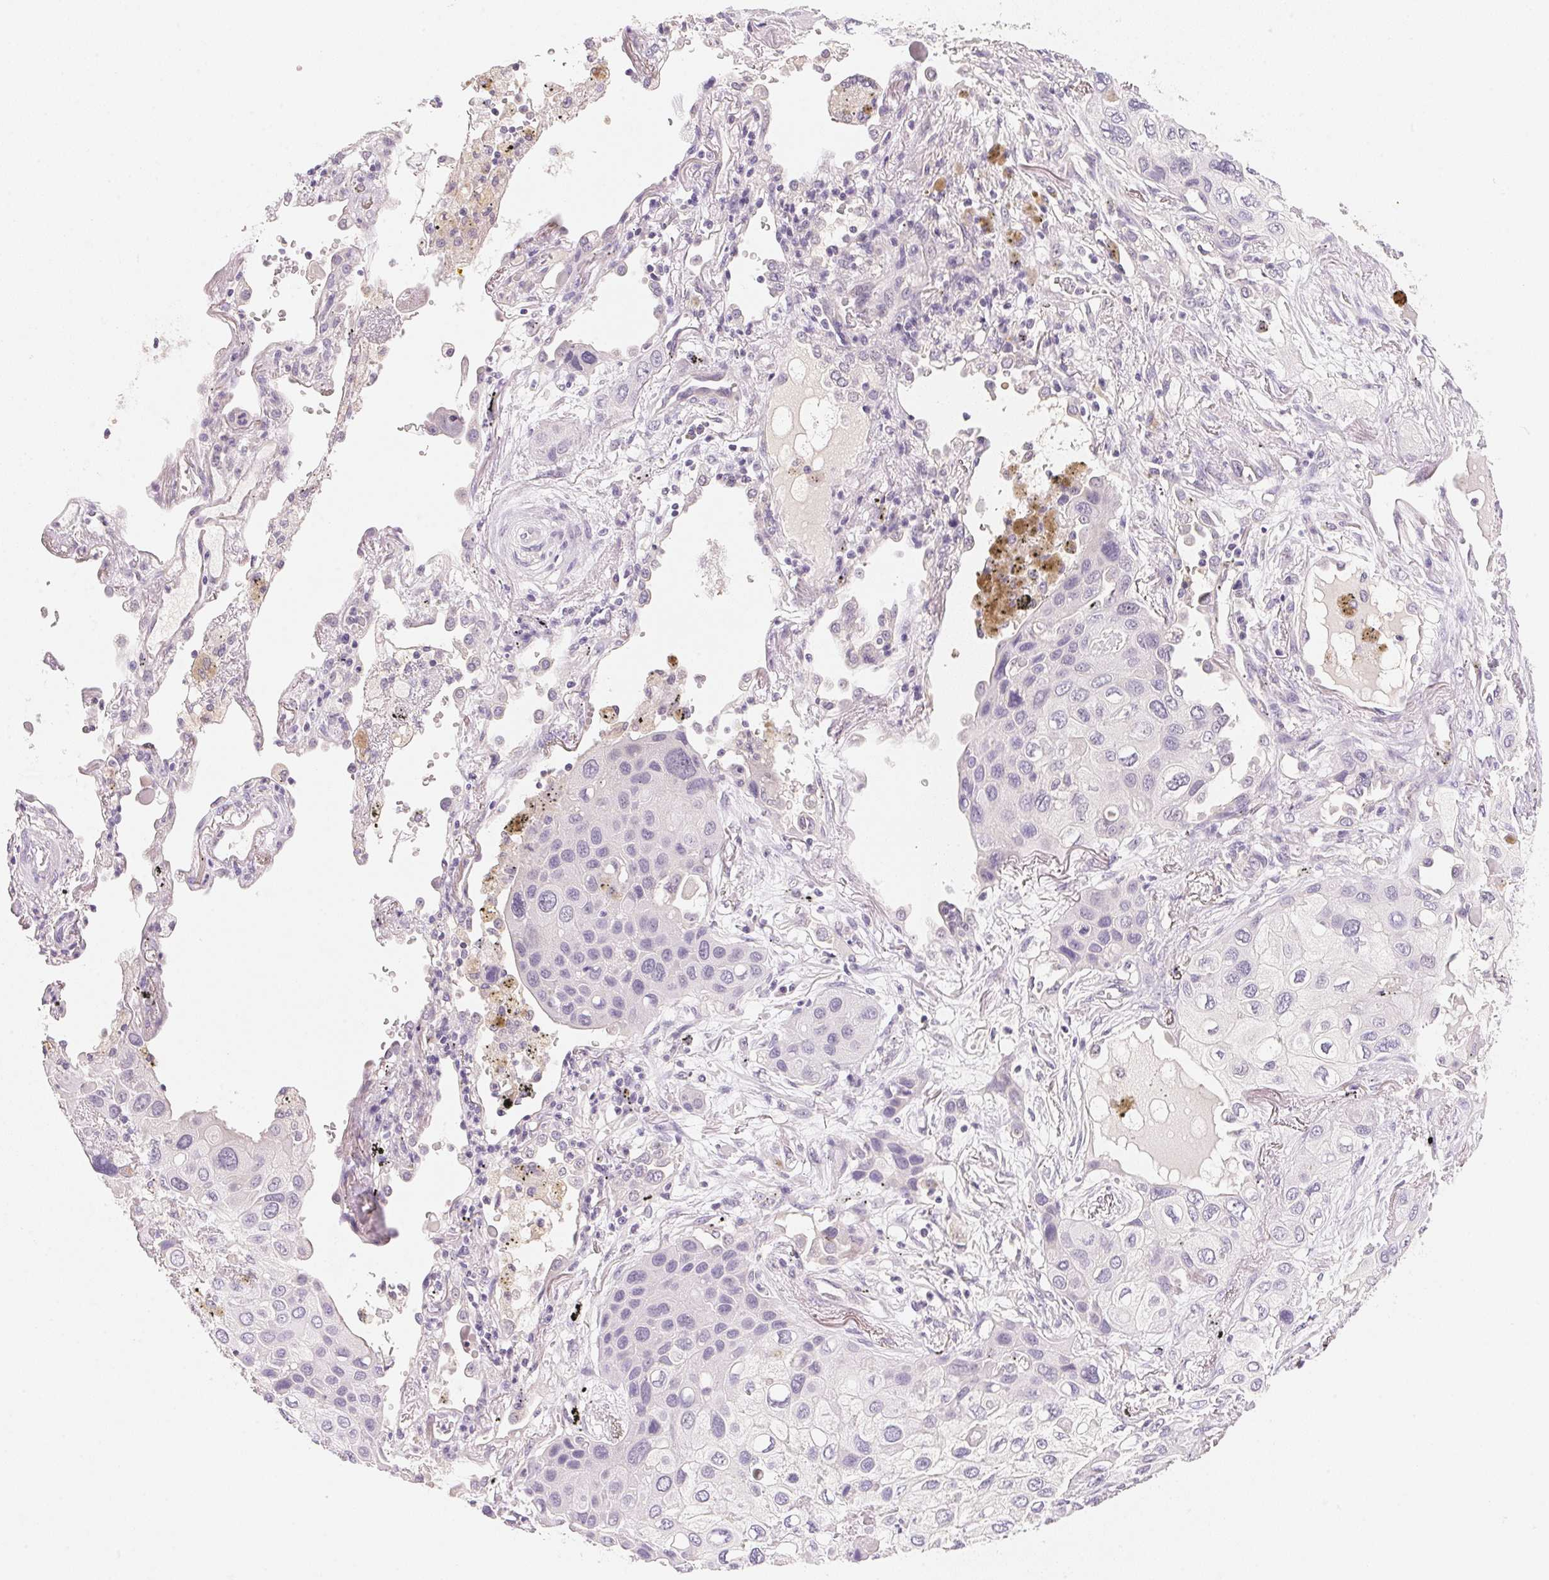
{"staining": {"intensity": "negative", "quantity": "none", "location": "none"}, "tissue": "lung cancer", "cell_type": "Tumor cells", "image_type": "cancer", "snomed": [{"axis": "morphology", "description": "Squamous cell carcinoma, NOS"}, {"axis": "morphology", "description": "Squamous cell carcinoma, metastatic, NOS"}, {"axis": "topography", "description": "Lung"}], "caption": "Immunohistochemistry micrograph of human lung cancer (metastatic squamous cell carcinoma) stained for a protein (brown), which shows no positivity in tumor cells.", "gene": "MCOLN3", "patient": {"sex": "male", "age": 59}}